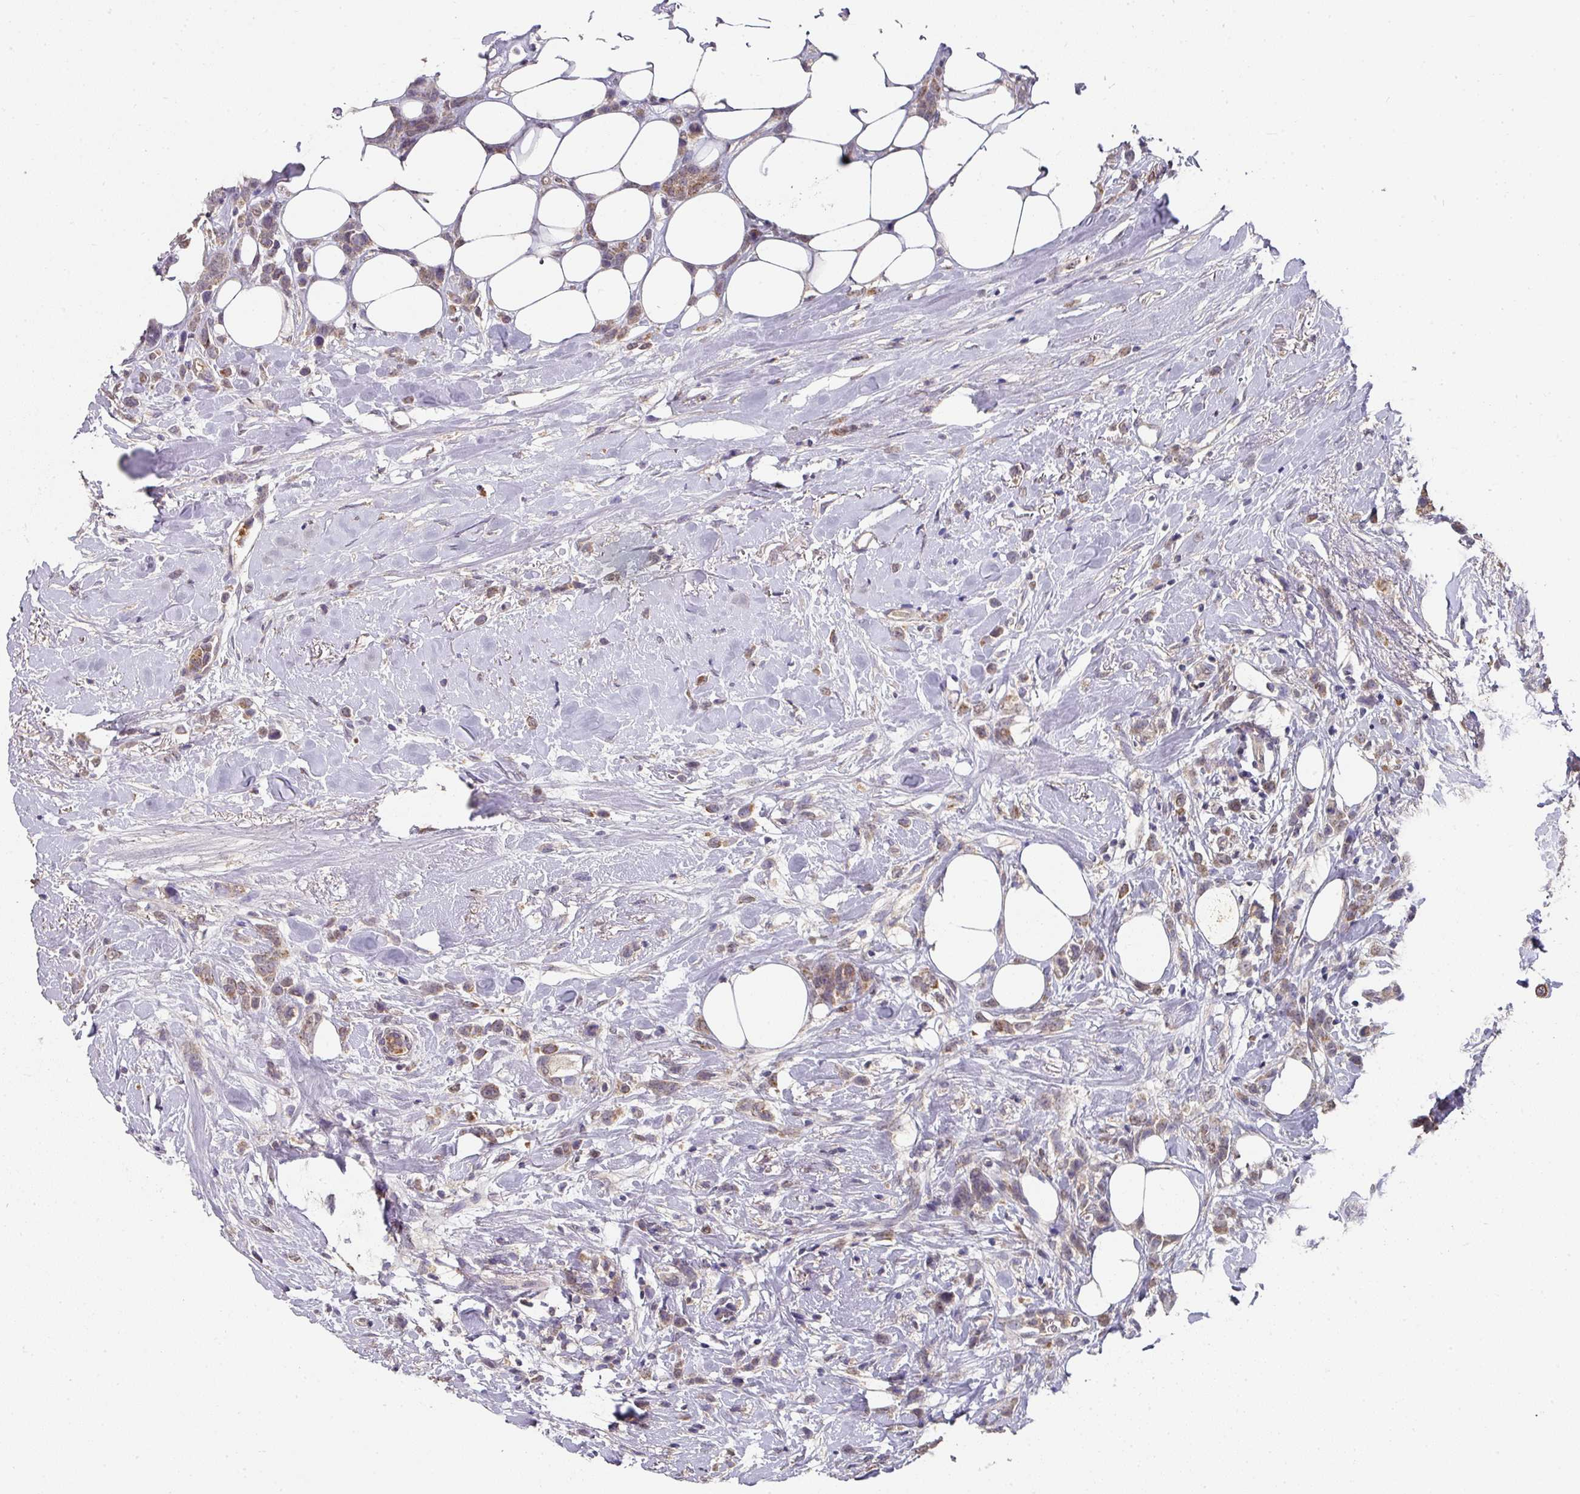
{"staining": {"intensity": "weak", "quantity": "25%-75%", "location": "cytoplasmic/membranous"}, "tissue": "breast cancer", "cell_type": "Tumor cells", "image_type": "cancer", "snomed": [{"axis": "morphology", "description": "Duct carcinoma"}, {"axis": "topography", "description": "Breast"}], "caption": "This micrograph shows immunohistochemistry staining of intraductal carcinoma (breast), with low weak cytoplasmic/membranous expression in about 25%-75% of tumor cells.", "gene": "EXTL3", "patient": {"sex": "female", "age": 80}}